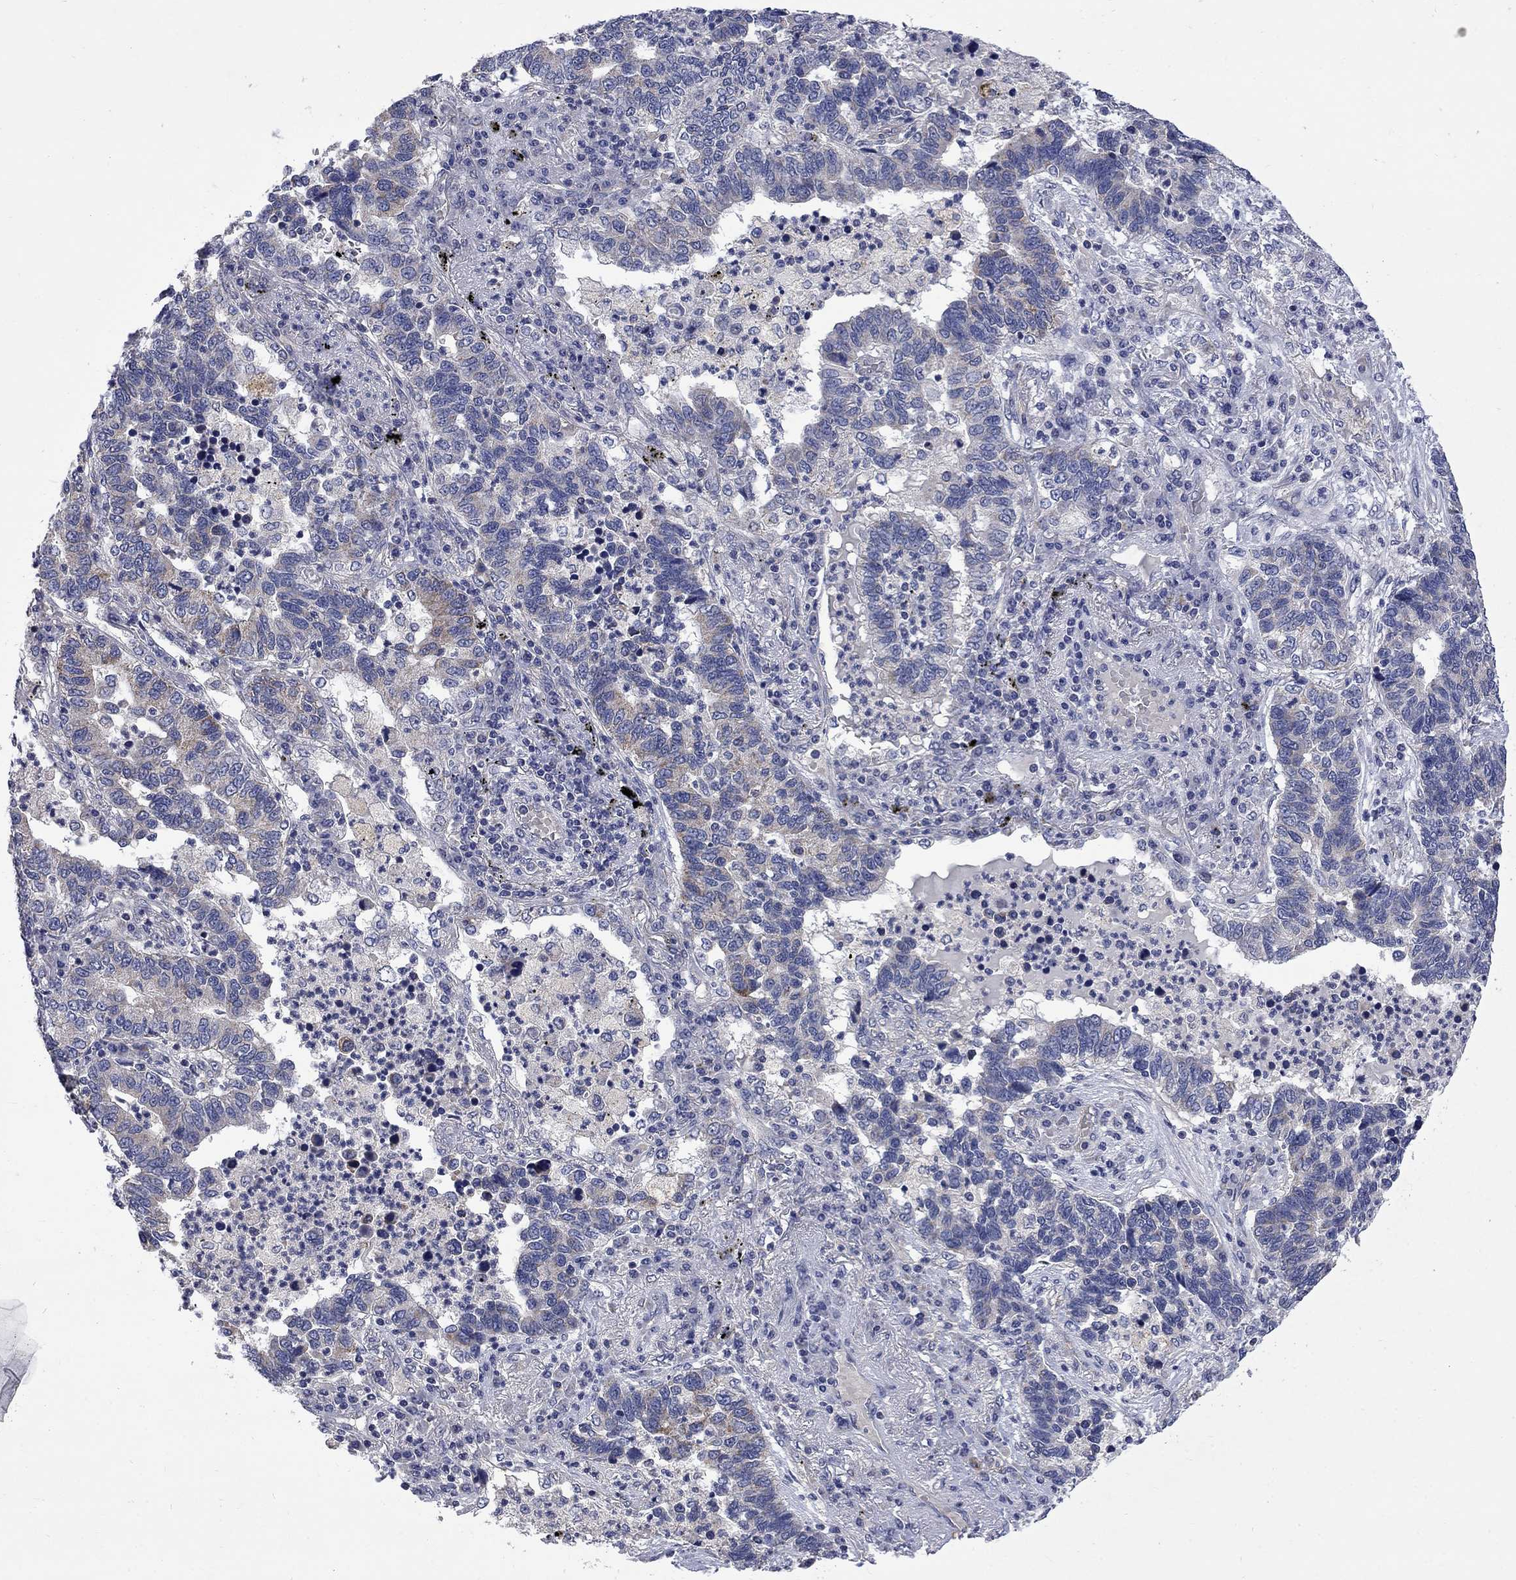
{"staining": {"intensity": "weak", "quantity": "<25%", "location": "cytoplasmic/membranous"}, "tissue": "lung cancer", "cell_type": "Tumor cells", "image_type": "cancer", "snomed": [{"axis": "morphology", "description": "Adenocarcinoma, NOS"}, {"axis": "topography", "description": "Lung"}], "caption": "High magnification brightfield microscopy of lung cancer stained with DAB (brown) and counterstained with hematoxylin (blue): tumor cells show no significant expression.", "gene": "HSPA12A", "patient": {"sex": "female", "age": 57}}